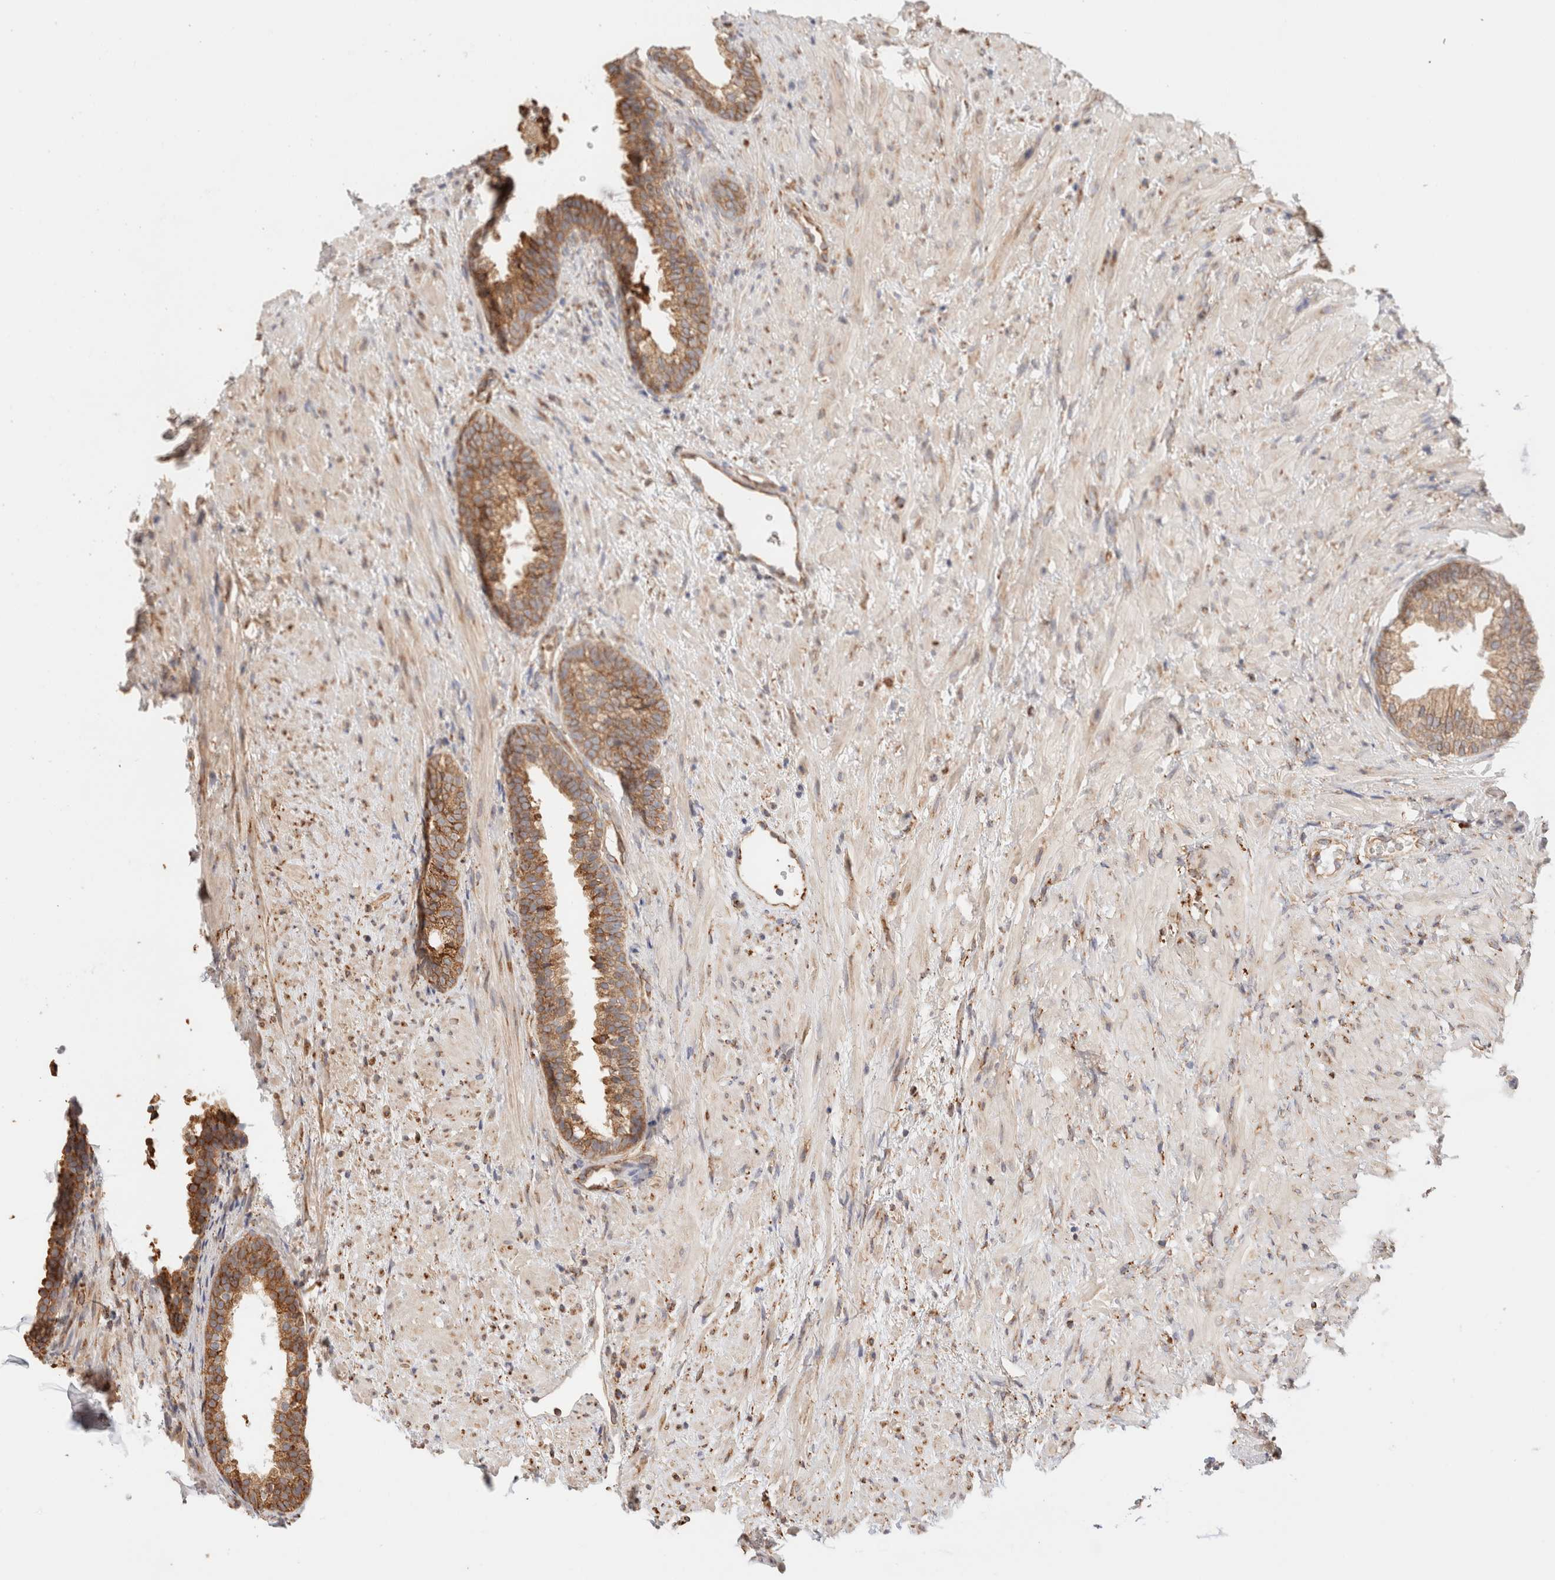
{"staining": {"intensity": "strong", "quantity": ">75%", "location": "cytoplasmic/membranous"}, "tissue": "prostate", "cell_type": "Glandular cells", "image_type": "normal", "snomed": [{"axis": "morphology", "description": "Normal tissue, NOS"}, {"axis": "topography", "description": "Prostate"}], "caption": "The image displays a brown stain indicating the presence of a protein in the cytoplasmic/membranous of glandular cells in prostate.", "gene": "FER", "patient": {"sex": "male", "age": 76}}